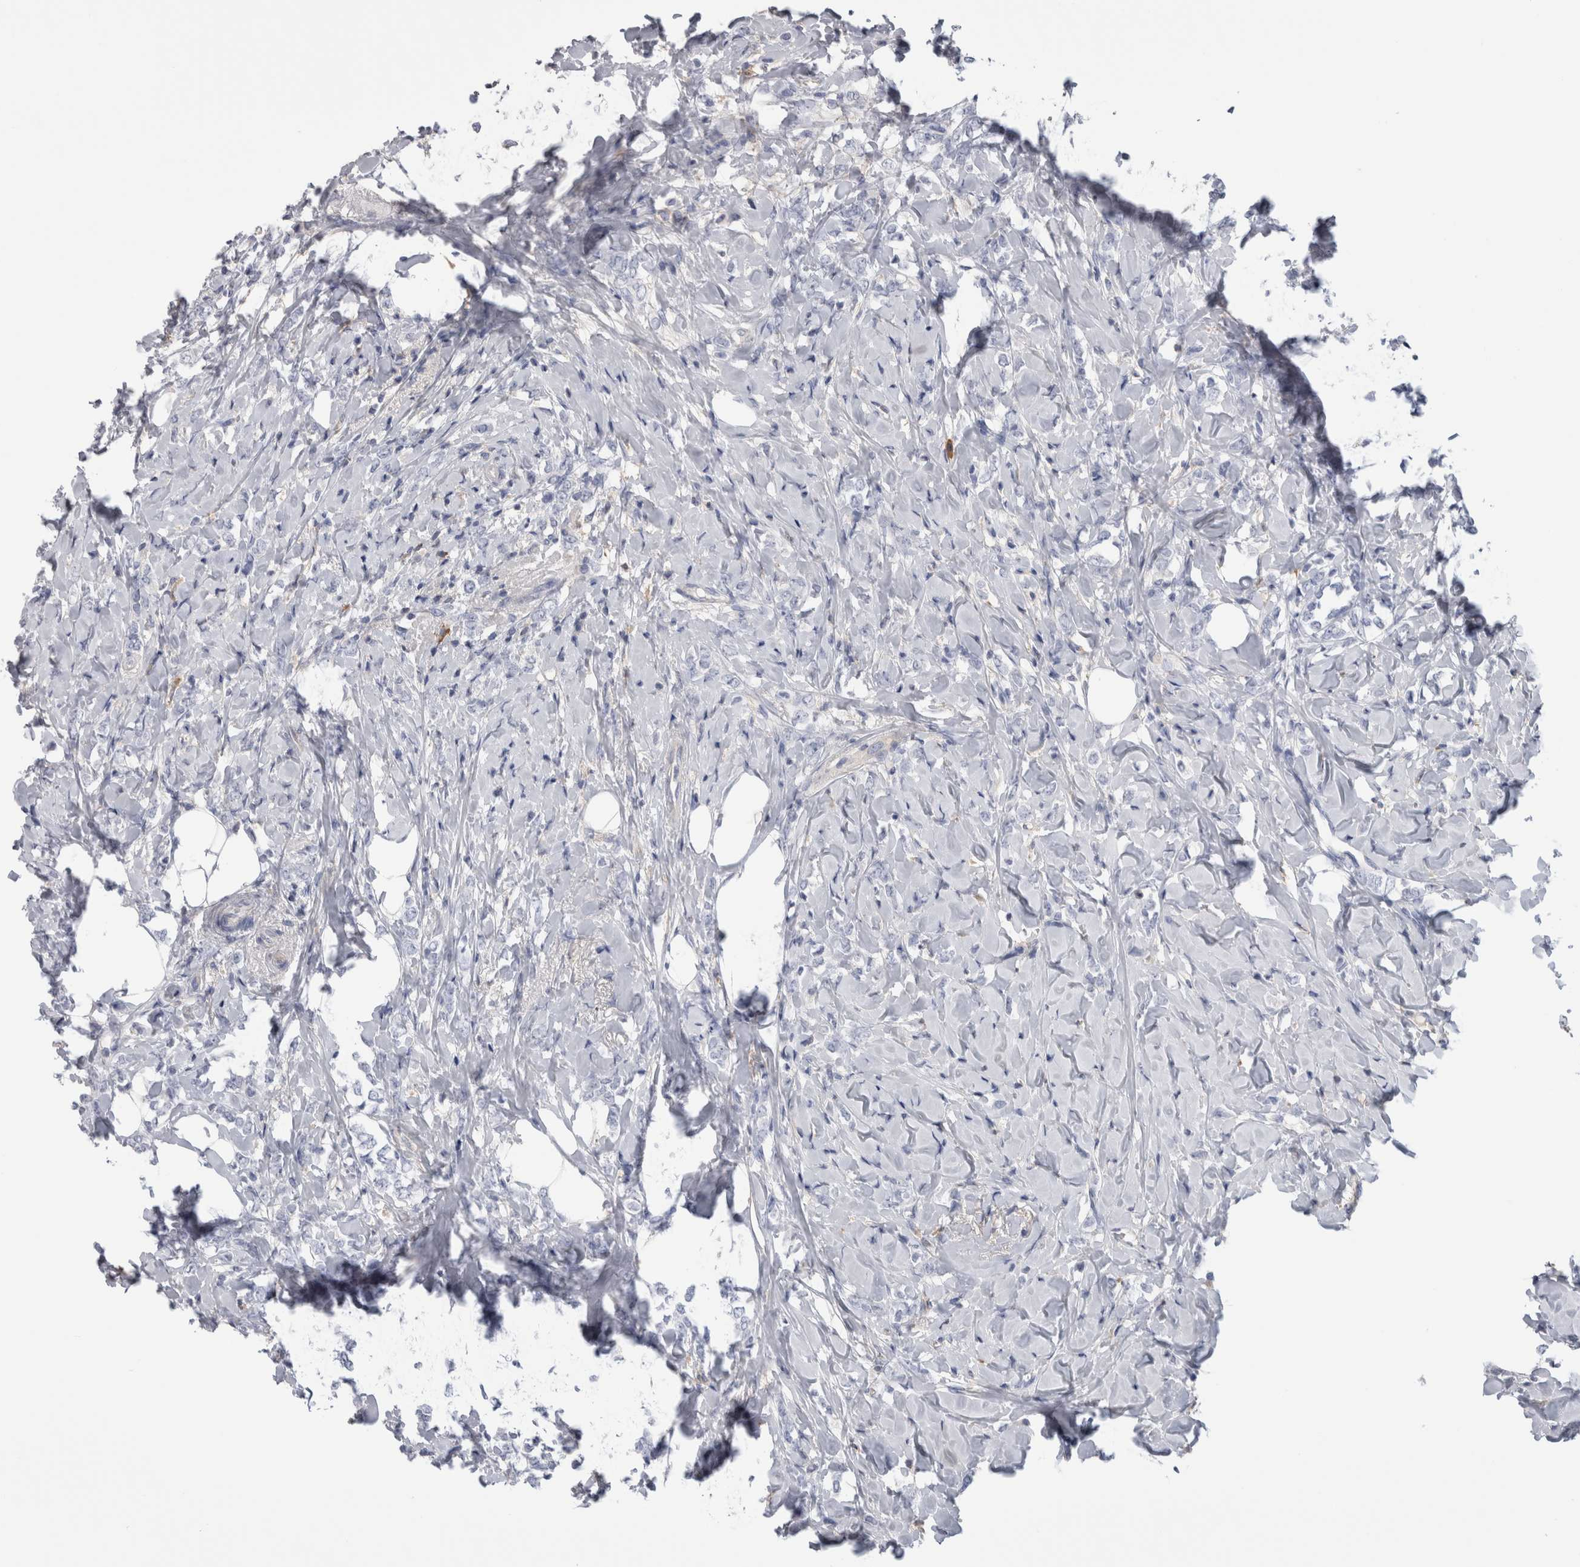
{"staining": {"intensity": "negative", "quantity": "none", "location": "none"}, "tissue": "breast cancer", "cell_type": "Tumor cells", "image_type": "cancer", "snomed": [{"axis": "morphology", "description": "Normal tissue, NOS"}, {"axis": "morphology", "description": "Lobular carcinoma"}, {"axis": "topography", "description": "Breast"}], "caption": "Photomicrograph shows no protein expression in tumor cells of lobular carcinoma (breast) tissue.", "gene": "SCRN1", "patient": {"sex": "female", "age": 47}}